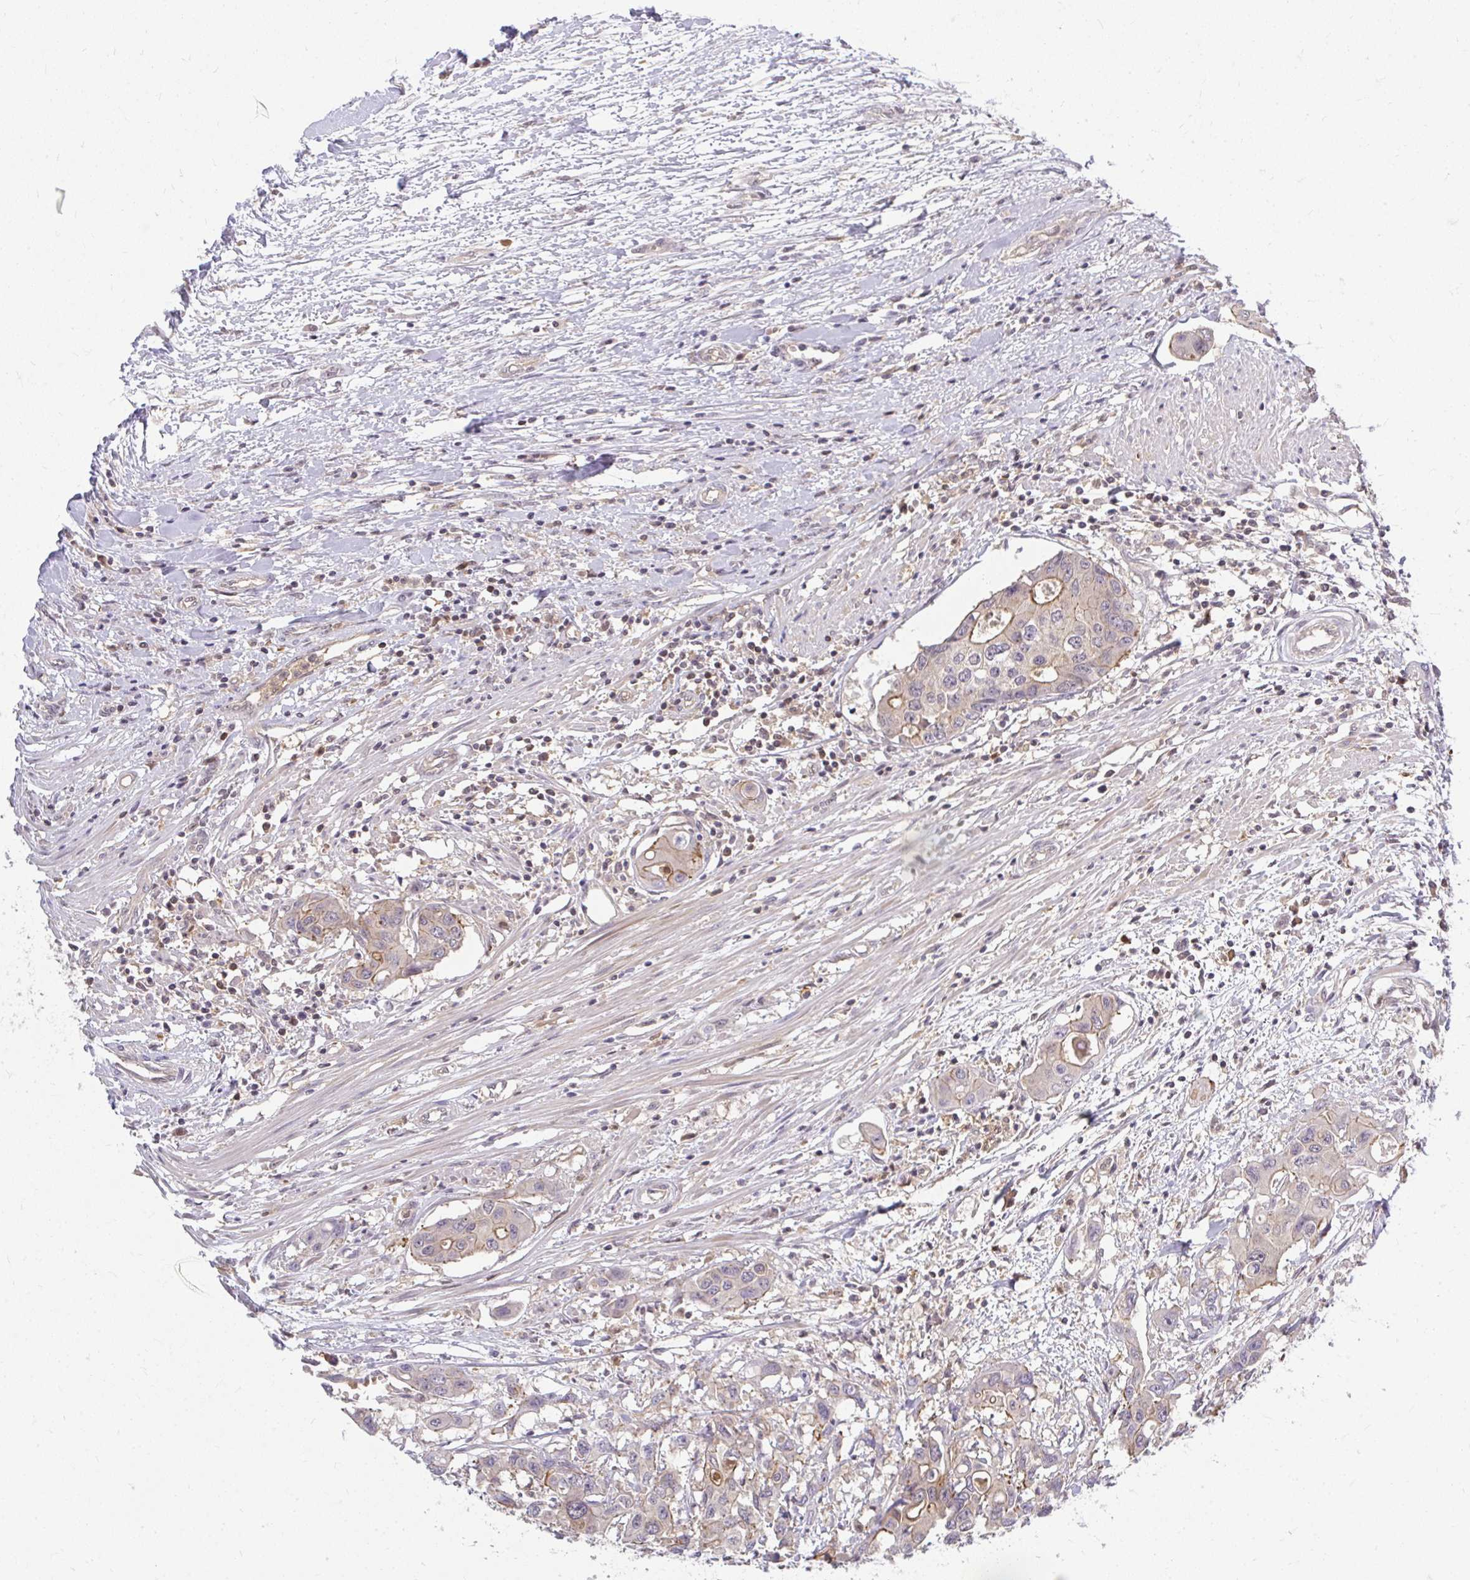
{"staining": {"intensity": "weak", "quantity": "25%-75%", "location": "cytoplasmic/membranous"}, "tissue": "colorectal cancer", "cell_type": "Tumor cells", "image_type": "cancer", "snomed": [{"axis": "morphology", "description": "Adenocarcinoma, NOS"}, {"axis": "topography", "description": "Colon"}], "caption": "There is low levels of weak cytoplasmic/membranous staining in tumor cells of colorectal adenocarcinoma, as demonstrated by immunohistochemical staining (brown color).", "gene": "HDHD2", "patient": {"sex": "male", "age": 77}}